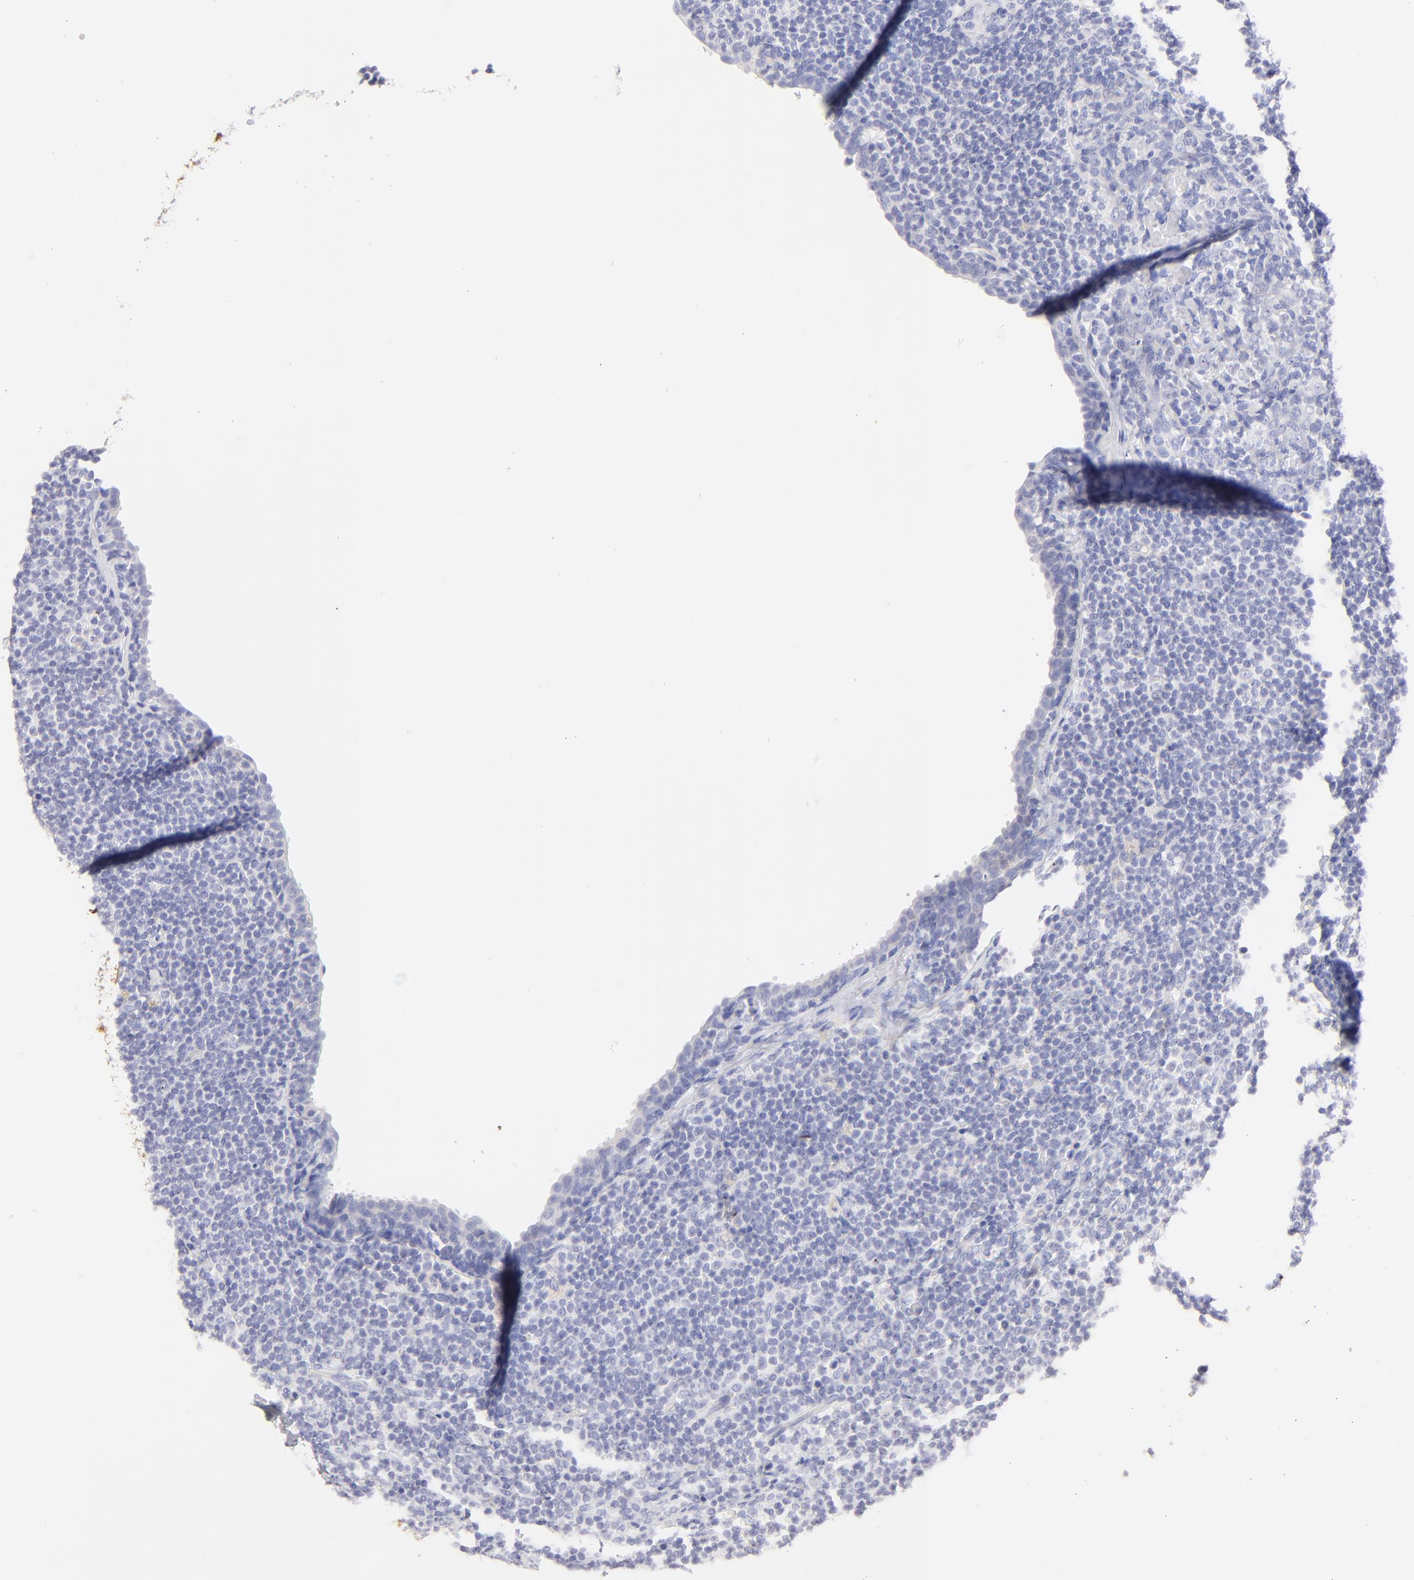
{"staining": {"intensity": "negative", "quantity": "none", "location": "none"}, "tissue": "lymph node", "cell_type": "Germinal center cells", "image_type": "normal", "snomed": [{"axis": "morphology", "description": "Normal tissue, NOS"}, {"axis": "morphology", "description": "Uncertain malignant potential"}, {"axis": "topography", "description": "Lymph node"}, {"axis": "topography", "description": "Salivary gland, NOS"}], "caption": "Immunohistochemistry (IHC) photomicrograph of normal lymph node: human lymph node stained with DAB shows no significant protein staining in germinal center cells. (Stains: DAB IHC with hematoxylin counter stain, Microscopy: brightfield microscopy at high magnification).", "gene": "RAB3A", "patient": {"sex": "female", "age": 51}}